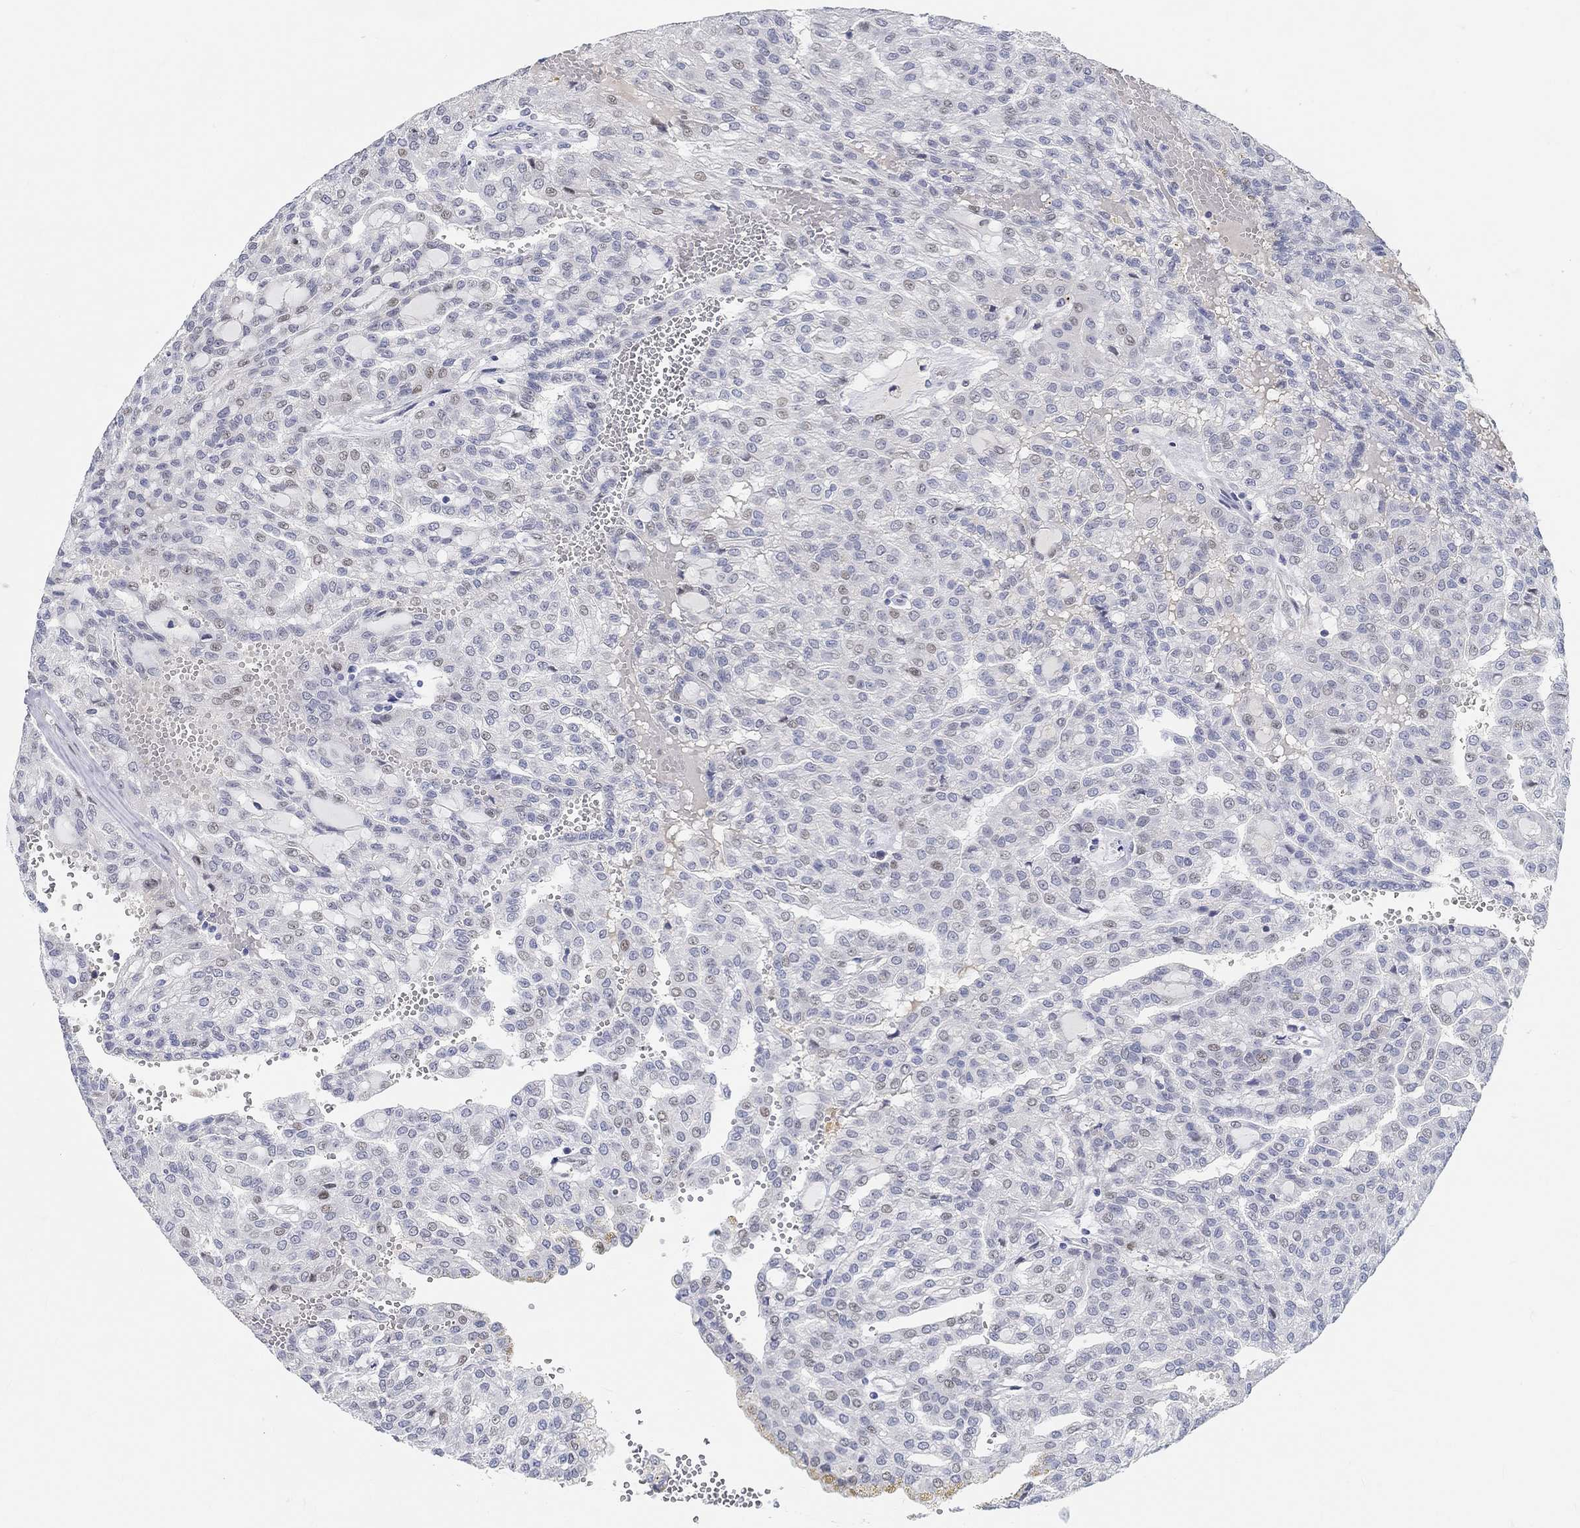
{"staining": {"intensity": "weak", "quantity": "<25%", "location": "nuclear"}, "tissue": "renal cancer", "cell_type": "Tumor cells", "image_type": "cancer", "snomed": [{"axis": "morphology", "description": "Adenocarcinoma, NOS"}, {"axis": "topography", "description": "Kidney"}], "caption": "A high-resolution photomicrograph shows immunohistochemistry (IHC) staining of renal cancer (adenocarcinoma), which shows no significant staining in tumor cells. Nuclei are stained in blue.", "gene": "SNTG2", "patient": {"sex": "male", "age": 63}}